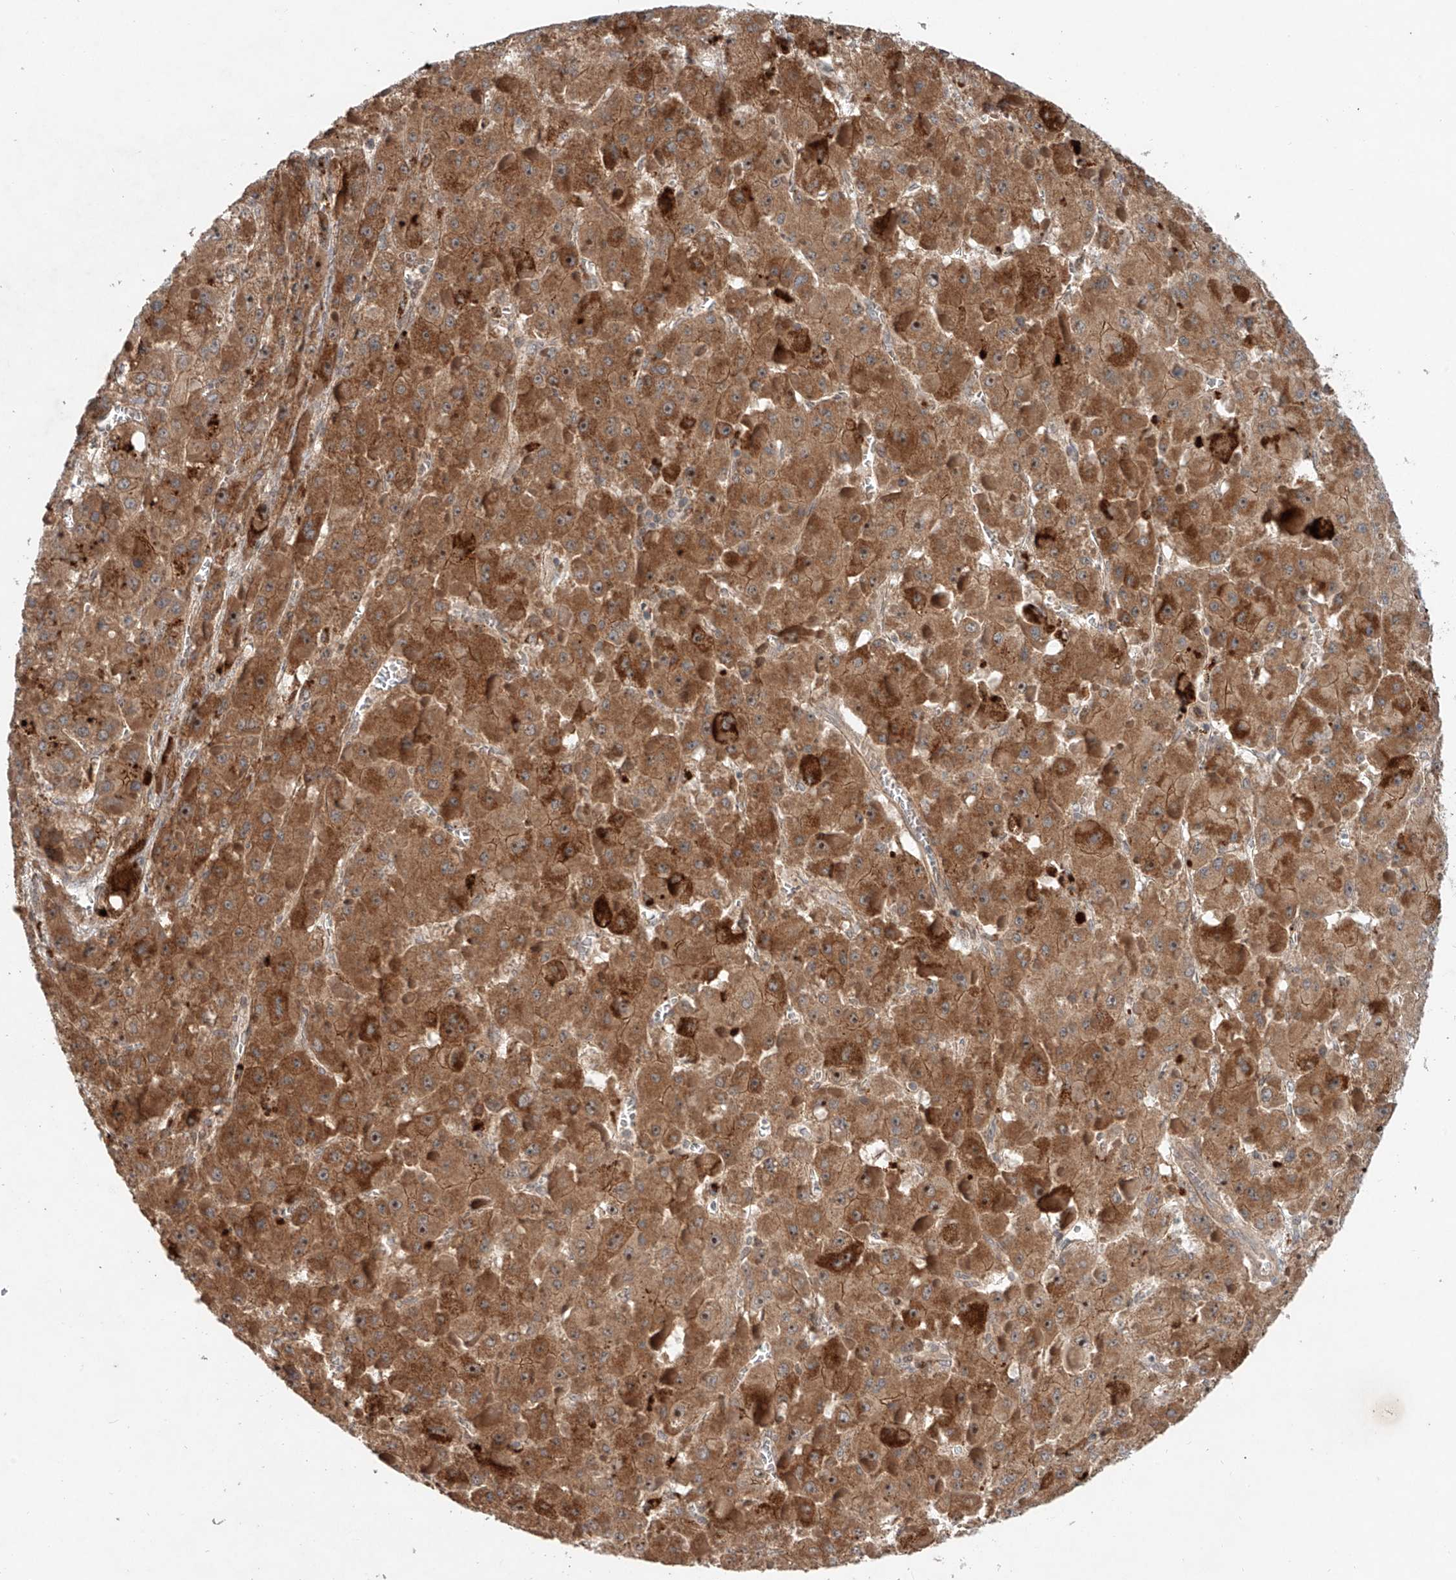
{"staining": {"intensity": "moderate", "quantity": ">75%", "location": "cytoplasmic/membranous"}, "tissue": "liver cancer", "cell_type": "Tumor cells", "image_type": "cancer", "snomed": [{"axis": "morphology", "description": "Carcinoma, Hepatocellular, NOS"}, {"axis": "topography", "description": "Liver"}], "caption": "This micrograph reveals IHC staining of liver cancer, with medium moderate cytoplasmic/membranous staining in about >75% of tumor cells.", "gene": "IER5", "patient": {"sex": "female", "age": 73}}